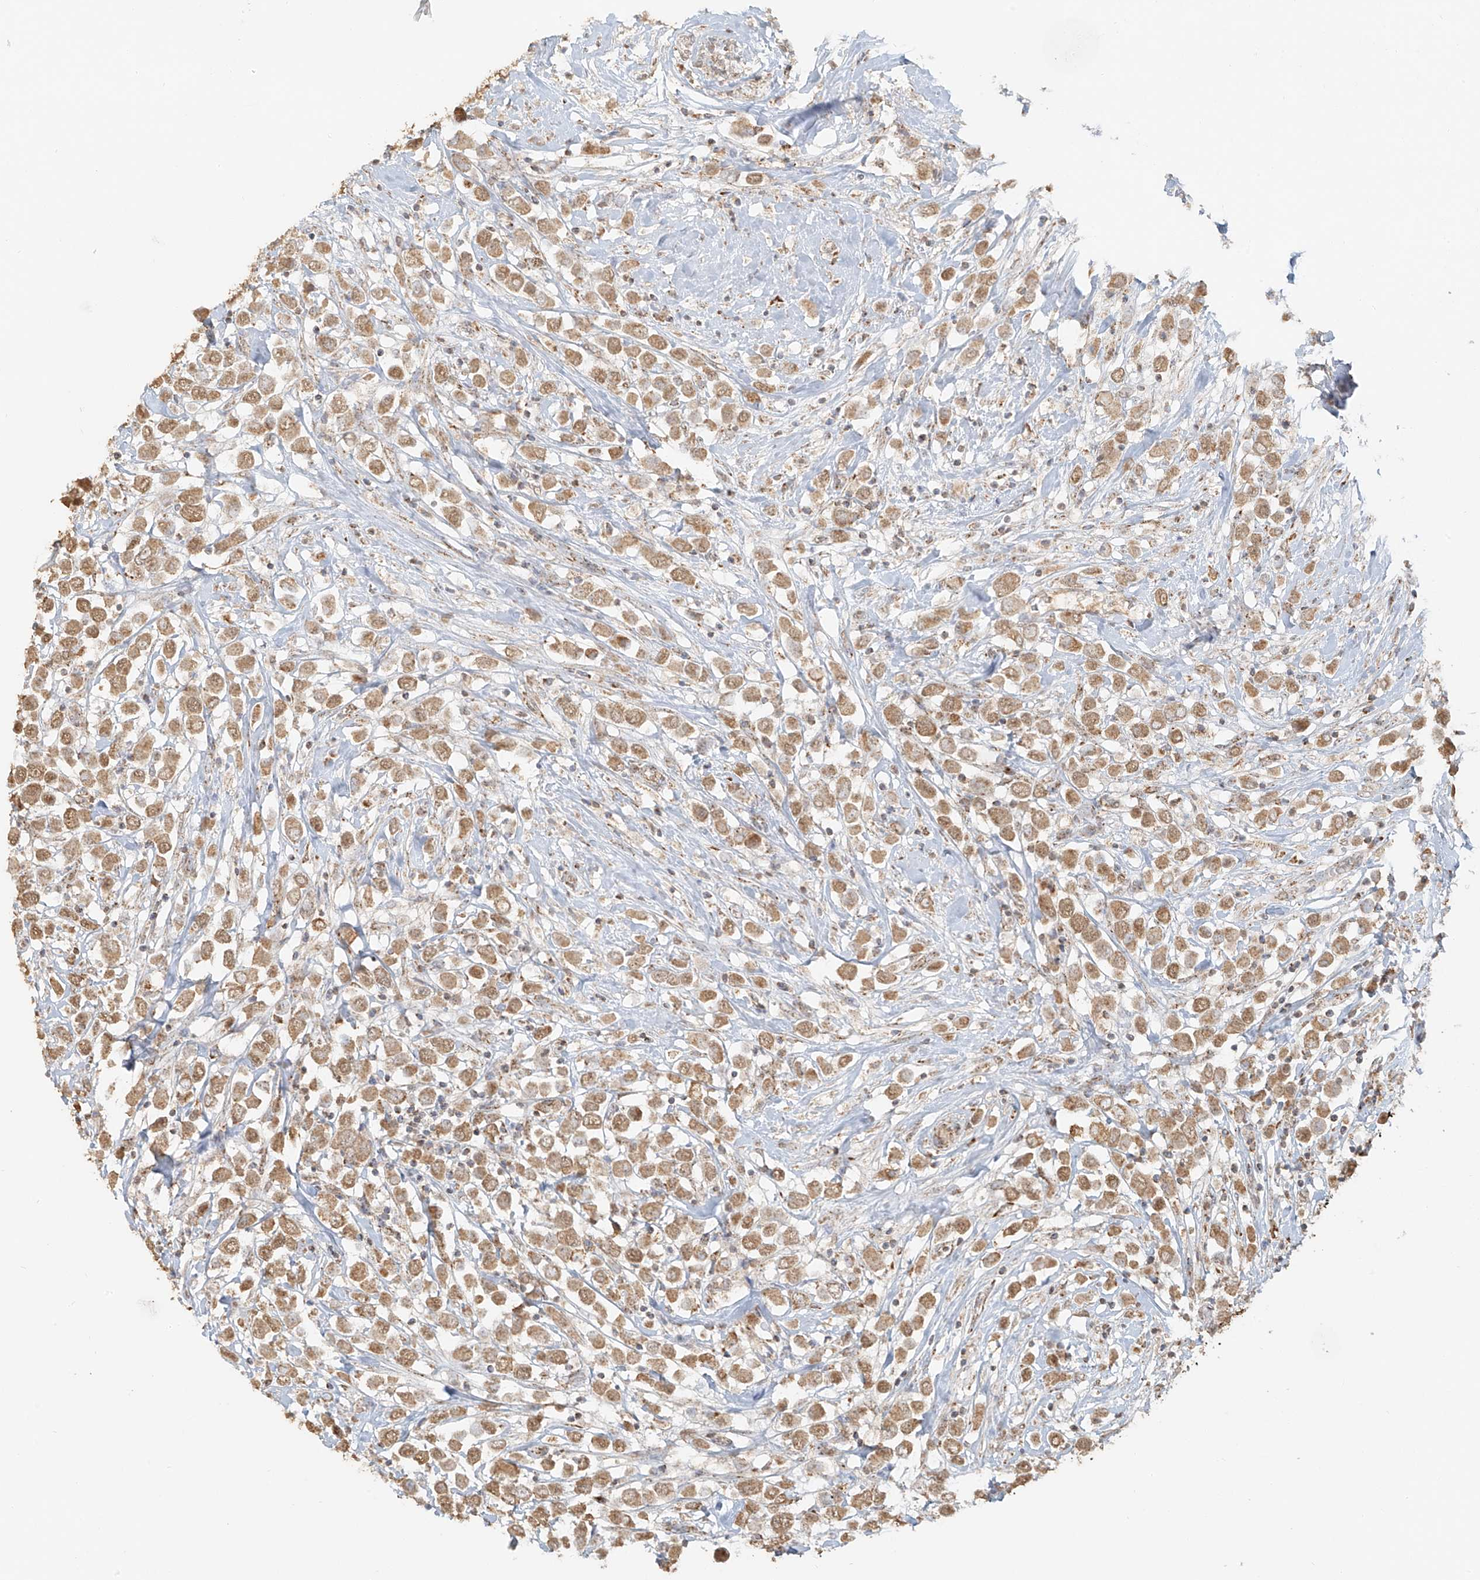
{"staining": {"intensity": "moderate", "quantity": ">75%", "location": "cytoplasmic/membranous"}, "tissue": "breast cancer", "cell_type": "Tumor cells", "image_type": "cancer", "snomed": [{"axis": "morphology", "description": "Duct carcinoma"}, {"axis": "topography", "description": "Breast"}], "caption": "Infiltrating ductal carcinoma (breast) stained with immunohistochemistry demonstrates moderate cytoplasmic/membranous staining in approximately >75% of tumor cells.", "gene": "MIPEP", "patient": {"sex": "female", "age": 61}}